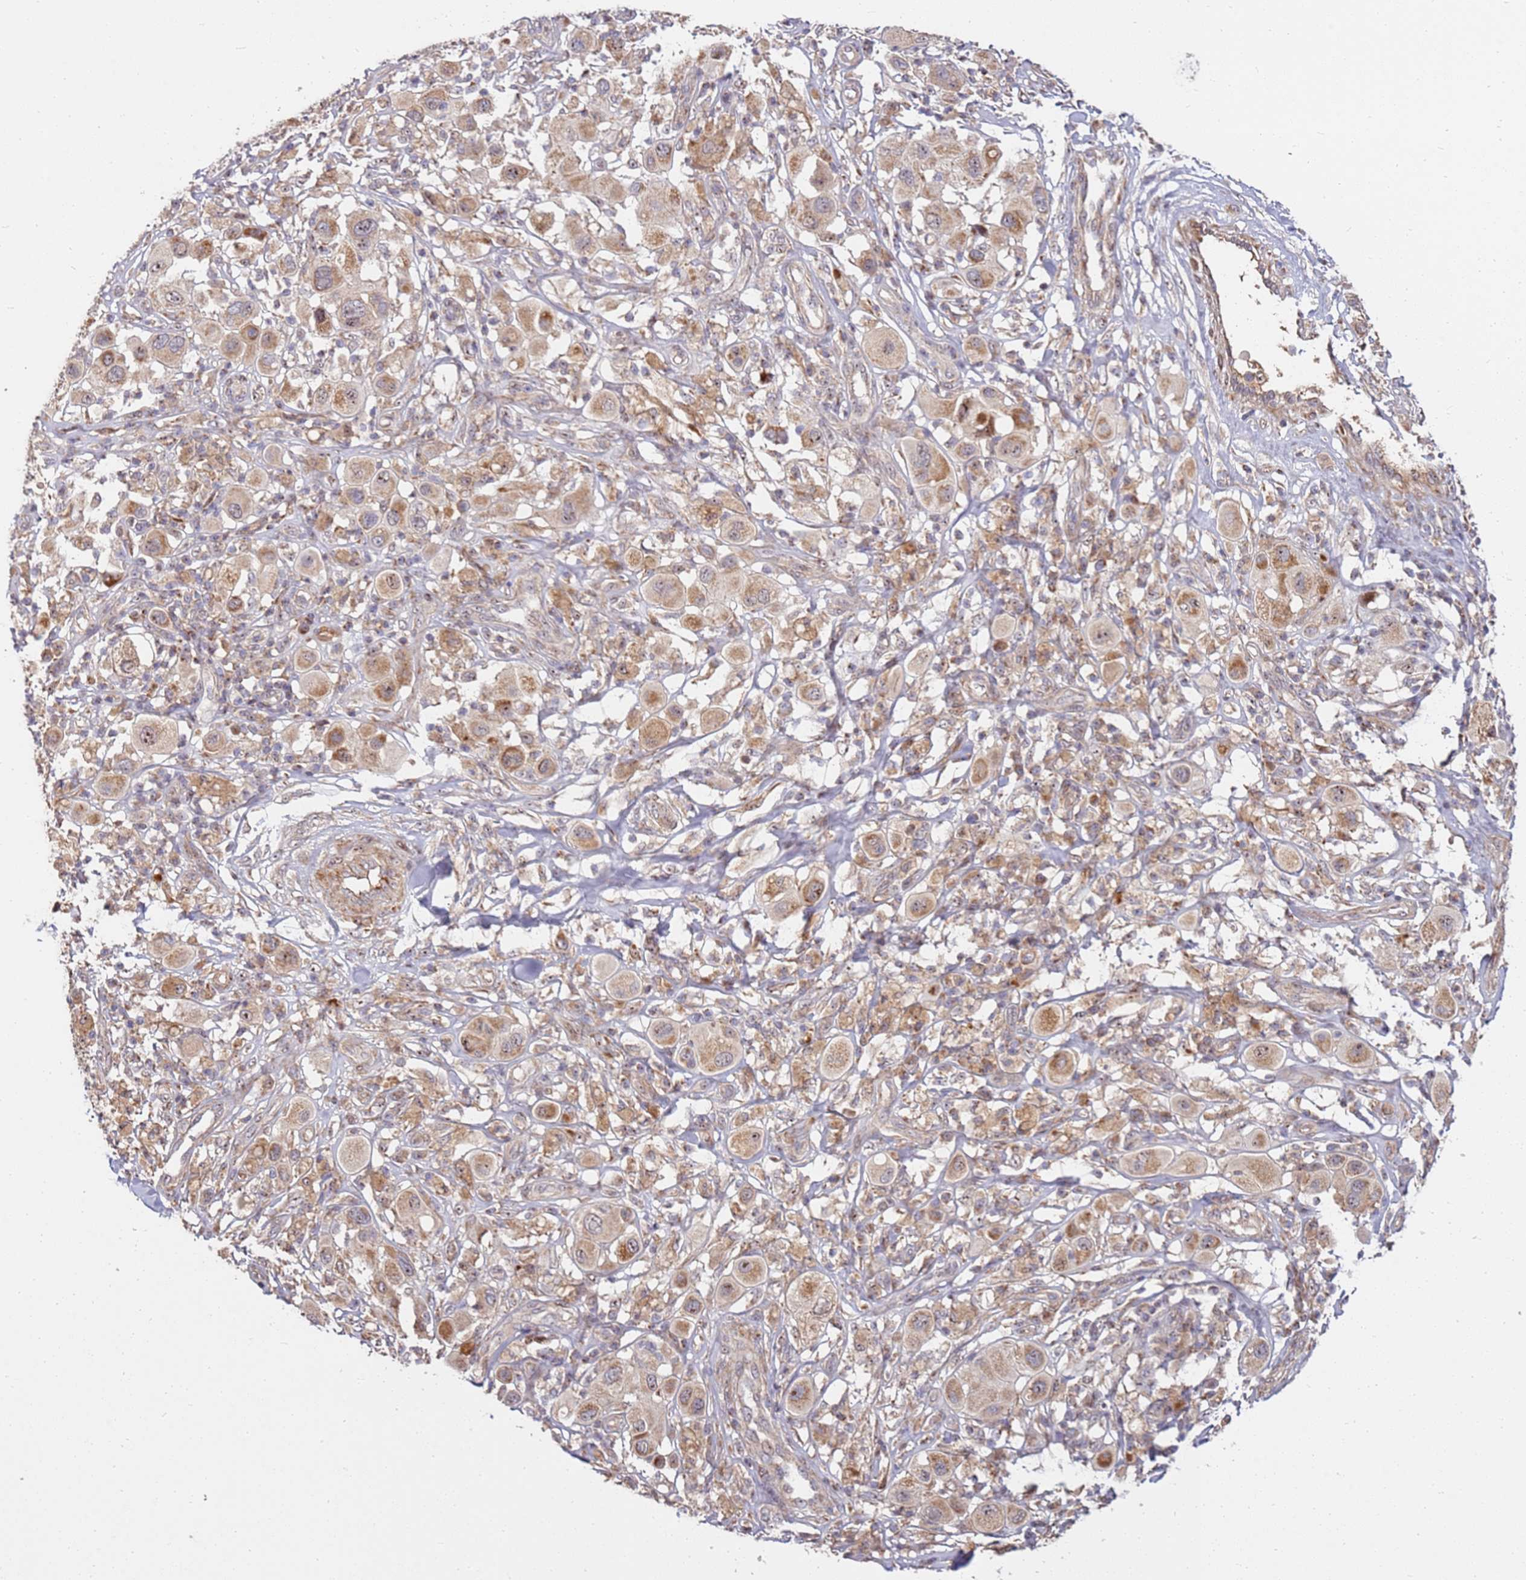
{"staining": {"intensity": "moderate", "quantity": ">75%", "location": "cytoplasmic/membranous,nuclear"}, "tissue": "melanoma", "cell_type": "Tumor cells", "image_type": "cancer", "snomed": [{"axis": "morphology", "description": "Malignant melanoma, Metastatic site"}, {"axis": "topography", "description": "Skin"}], "caption": "Immunohistochemical staining of human malignant melanoma (metastatic site) reveals medium levels of moderate cytoplasmic/membranous and nuclear protein positivity in approximately >75% of tumor cells.", "gene": "KIF25", "patient": {"sex": "male", "age": 41}}